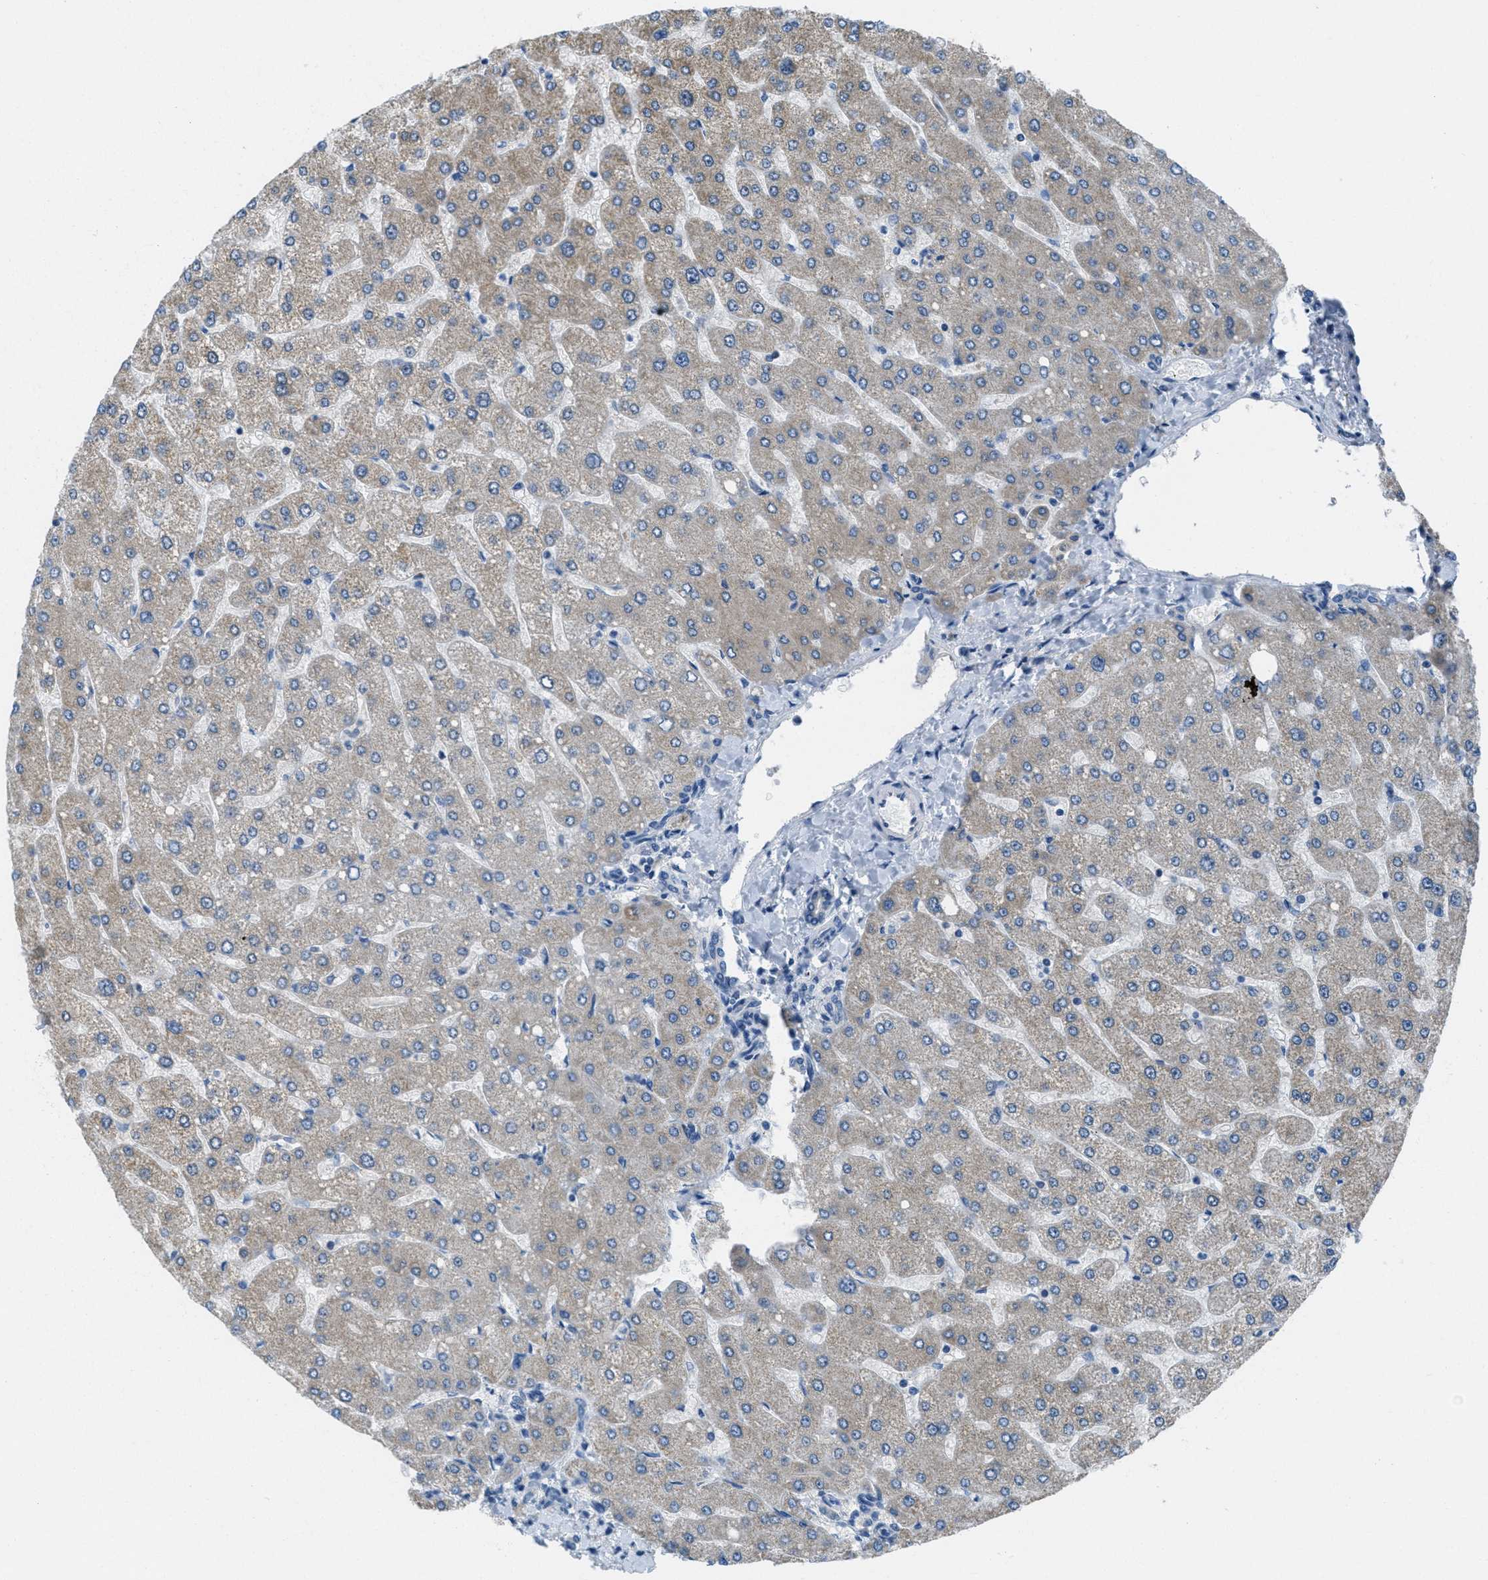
{"staining": {"intensity": "weak", "quantity": "25%-75%", "location": "cytoplasmic/membranous"}, "tissue": "liver", "cell_type": "Cholangiocytes", "image_type": "normal", "snomed": [{"axis": "morphology", "description": "Normal tissue, NOS"}, {"axis": "topography", "description": "Liver"}], "caption": "Immunohistochemistry (IHC) of normal liver reveals low levels of weak cytoplasmic/membranous expression in approximately 25%-75% of cholangiocytes. (DAB (3,3'-diaminobenzidine) IHC with brightfield microscopy, high magnification).", "gene": "PIP5K1C", "patient": {"sex": "male", "age": 55}}